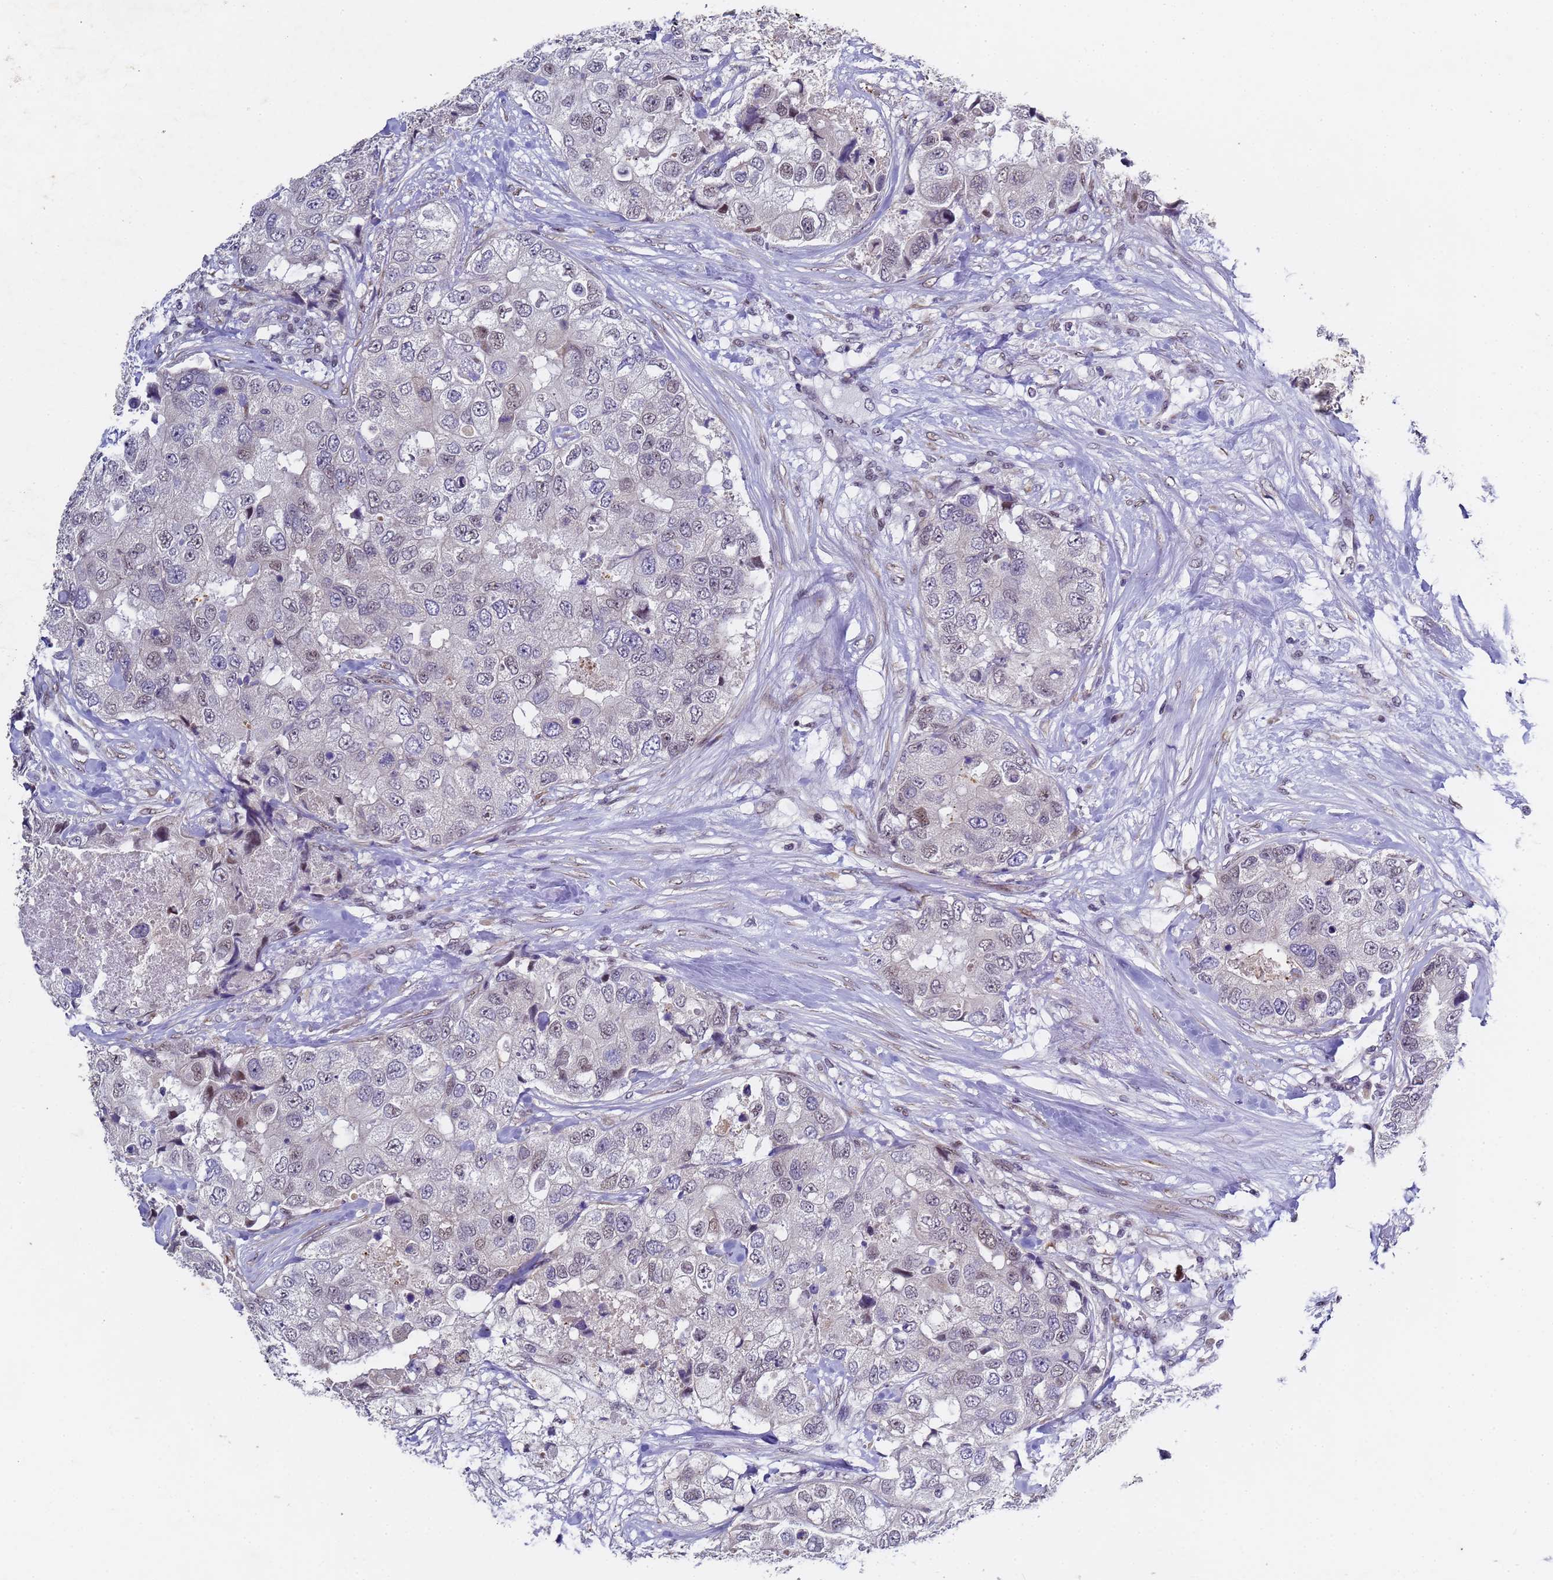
{"staining": {"intensity": "negative", "quantity": "none", "location": "none"}, "tissue": "breast cancer", "cell_type": "Tumor cells", "image_type": "cancer", "snomed": [{"axis": "morphology", "description": "Duct carcinoma"}, {"axis": "topography", "description": "Breast"}], "caption": "Tumor cells are negative for brown protein staining in intraductal carcinoma (breast).", "gene": "FNBP4", "patient": {"sex": "female", "age": 62}}